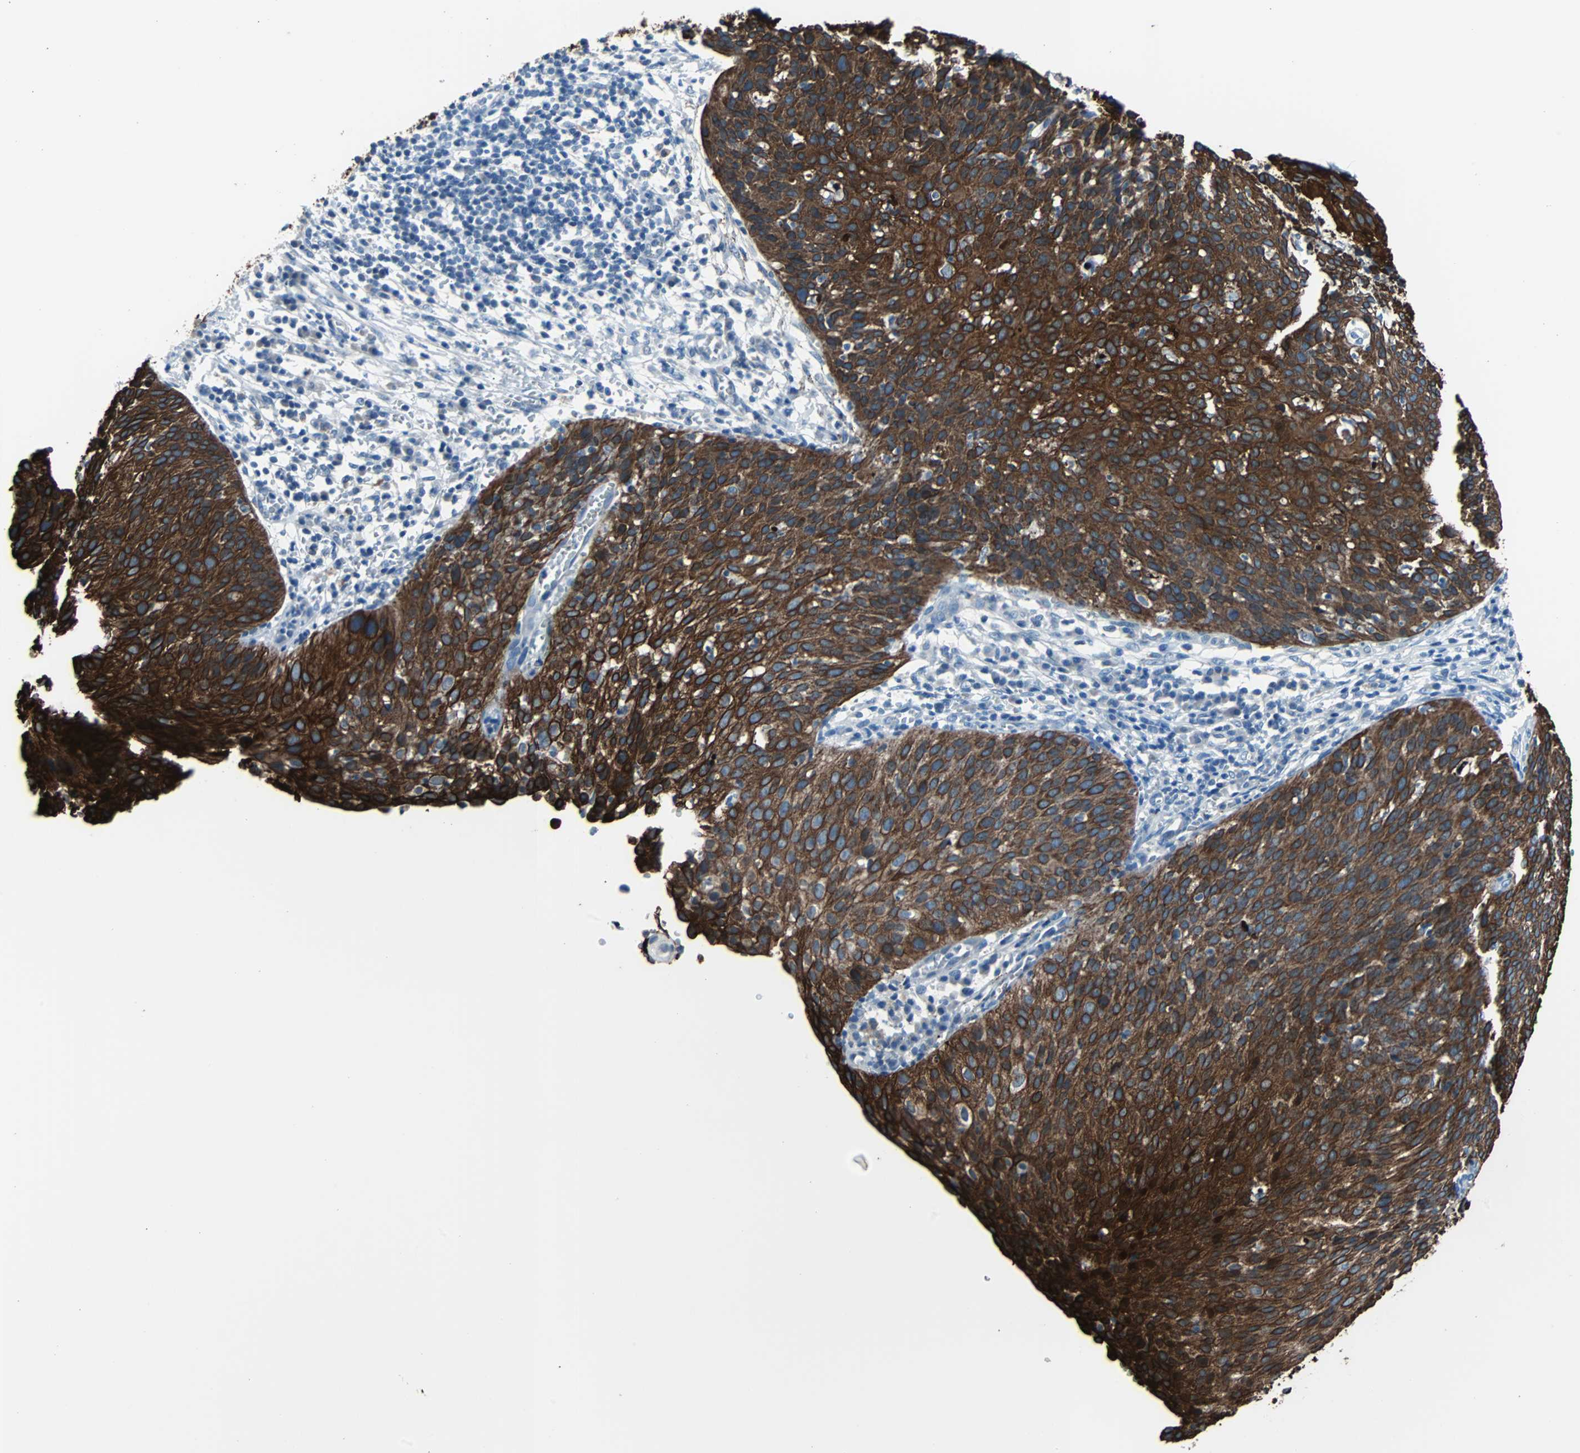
{"staining": {"intensity": "strong", "quantity": ">75%", "location": "cytoplasmic/membranous"}, "tissue": "cervical cancer", "cell_type": "Tumor cells", "image_type": "cancer", "snomed": [{"axis": "morphology", "description": "Squamous cell carcinoma, NOS"}, {"axis": "topography", "description": "Cervix"}], "caption": "Human cervical squamous cell carcinoma stained with a brown dye reveals strong cytoplasmic/membranous positive expression in approximately >75% of tumor cells.", "gene": "KRT7", "patient": {"sex": "female", "age": 38}}